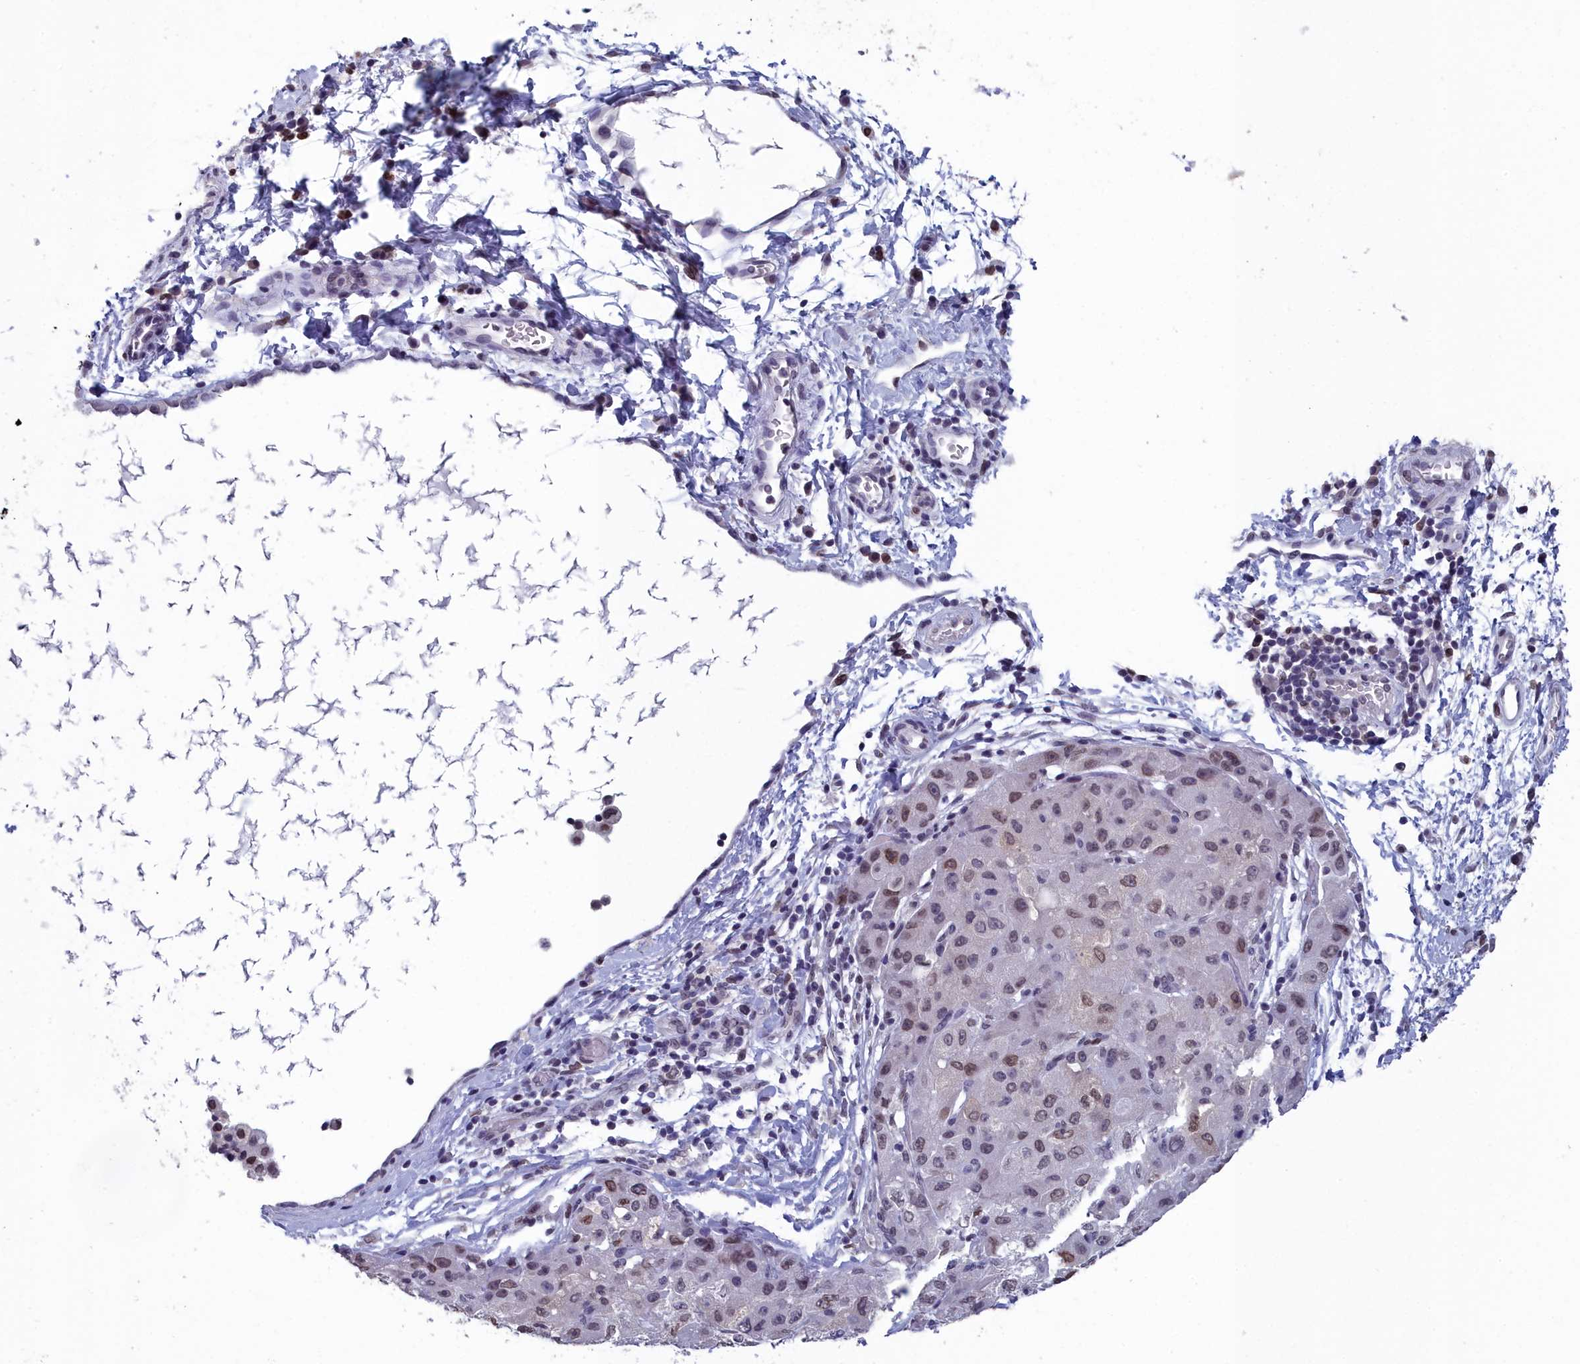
{"staining": {"intensity": "moderate", "quantity": "25%-75%", "location": "nuclear"}, "tissue": "liver cancer", "cell_type": "Tumor cells", "image_type": "cancer", "snomed": [{"axis": "morphology", "description": "Carcinoma, Hepatocellular, NOS"}, {"axis": "topography", "description": "Liver"}], "caption": "Hepatocellular carcinoma (liver) tissue reveals moderate nuclear expression in approximately 25%-75% of tumor cells", "gene": "CCDC97", "patient": {"sex": "male", "age": 80}}